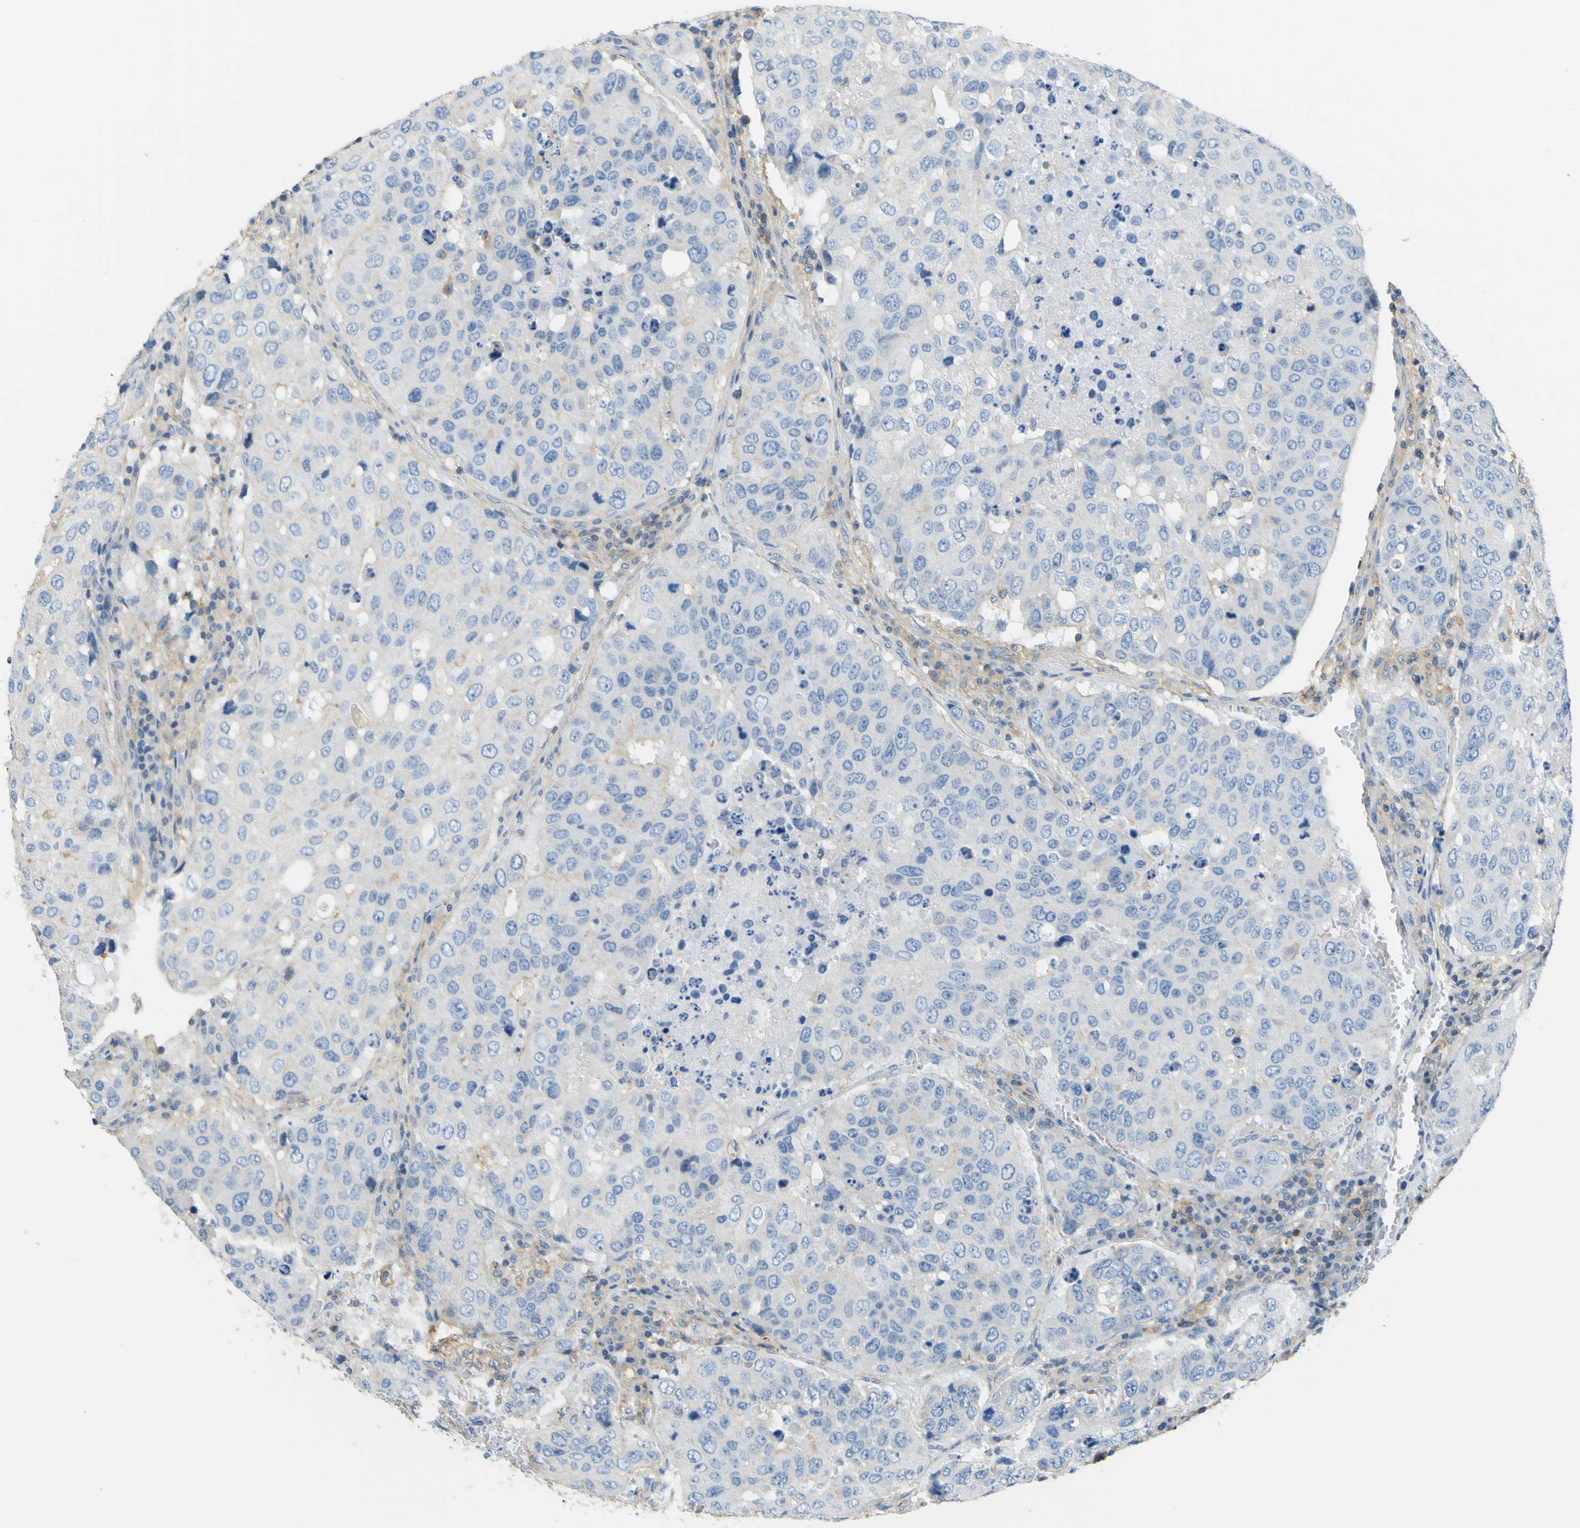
{"staining": {"intensity": "weak", "quantity": "<25%", "location": "cytoplasmic/membranous"}, "tissue": "urothelial cancer", "cell_type": "Tumor cells", "image_type": "cancer", "snomed": [{"axis": "morphology", "description": "Urothelial carcinoma, High grade"}, {"axis": "topography", "description": "Lymph node"}, {"axis": "topography", "description": "Urinary bladder"}], "caption": "This is an IHC image of urothelial cancer. There is no staining in tumor cells.", "gene": "OGN", "patient": {"sex": "male", "age": 51}}